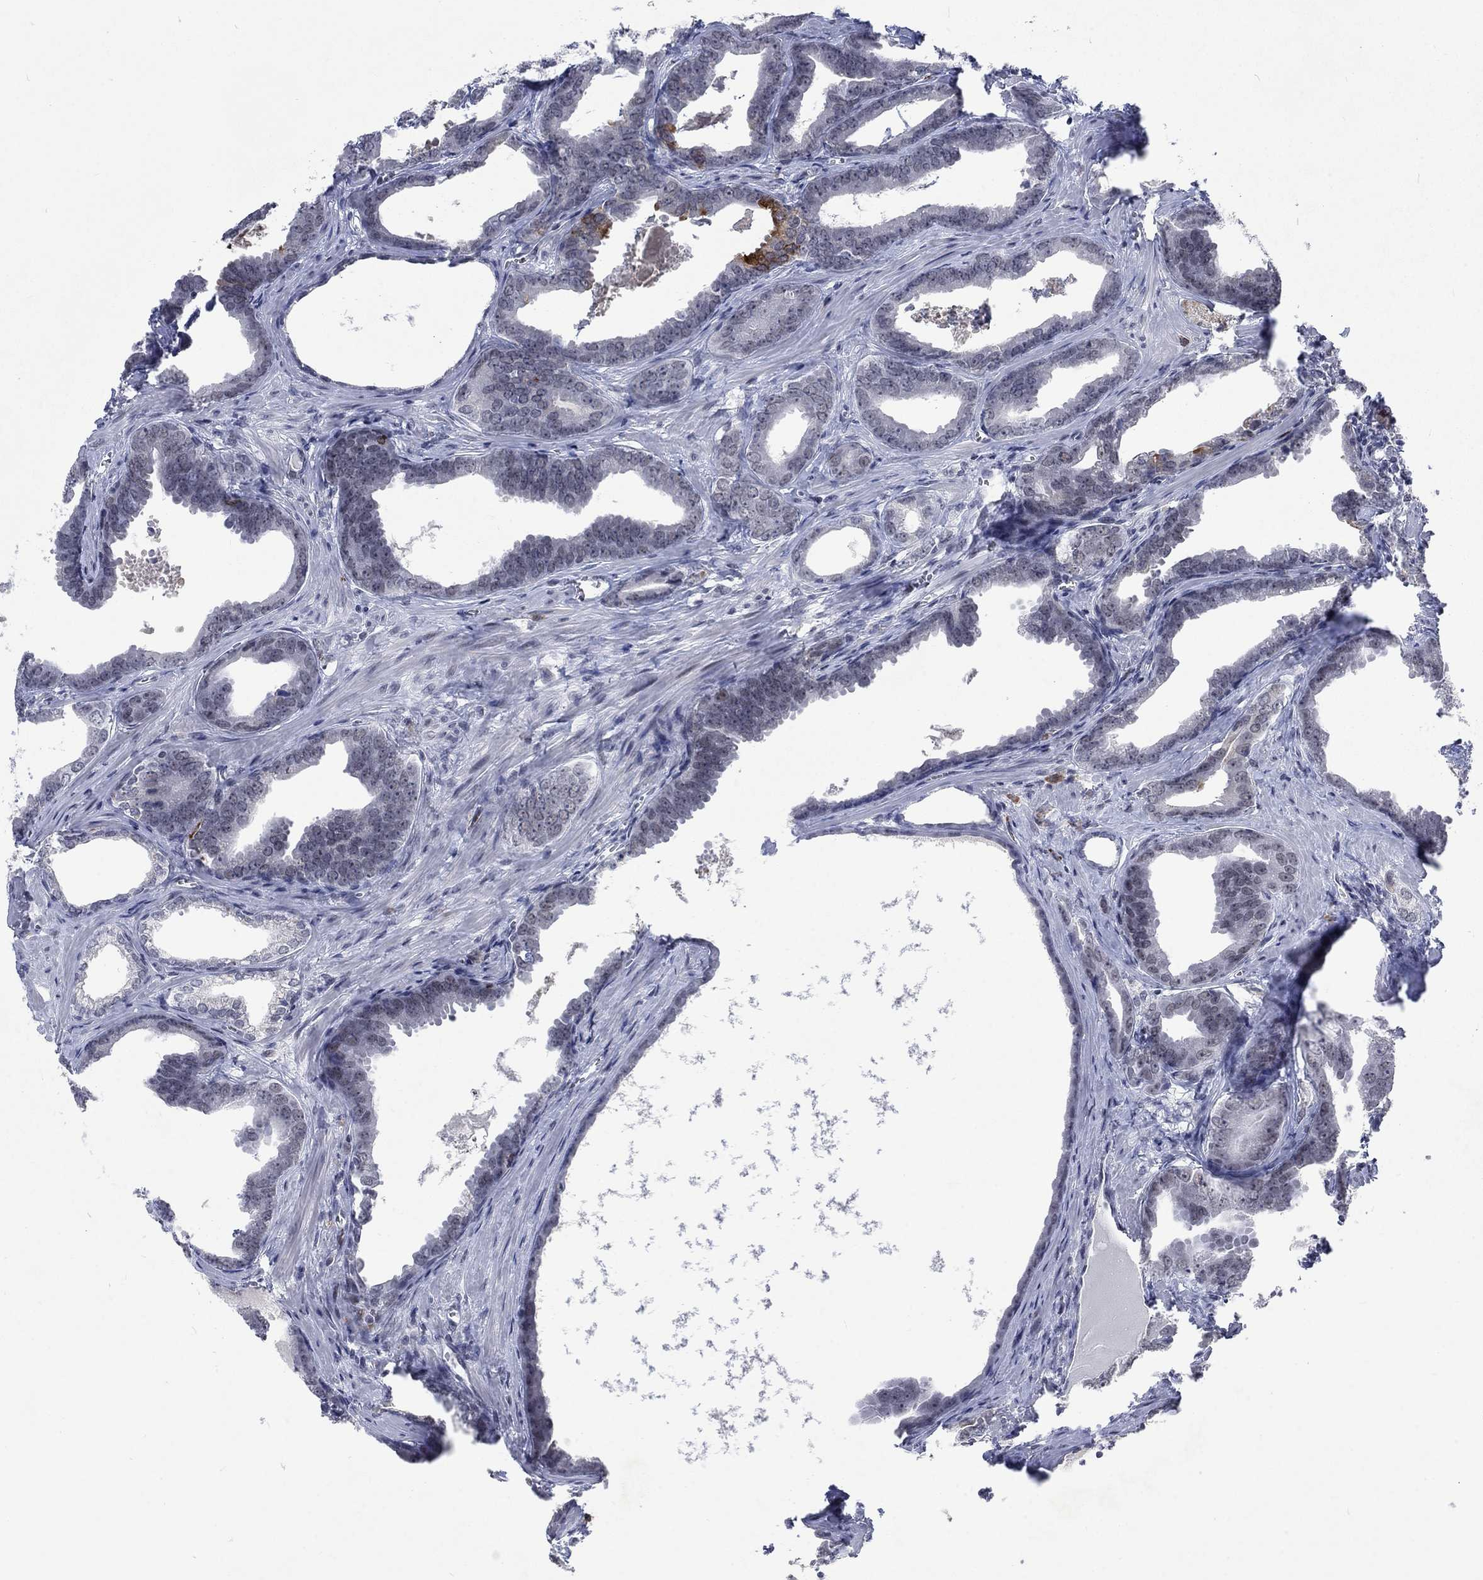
{"staining": {"intensity": "negative", "quantity": "none", "location": "none"}, "tissue": "prostate cancer", "cell_type": "Tumor cells", "image_type": "cancer", "snomed": [{"axis": "morphology", "description": "Adenocarcinoma, NOS"}, {"axis": "topography", "description": "Prostate"}], "caption": "The micrograph reveals no staining of tumor cells in prostate adenocarcinoma.", "gene": "HCFC1", "patient": {"sex": "male", "age": 66}}